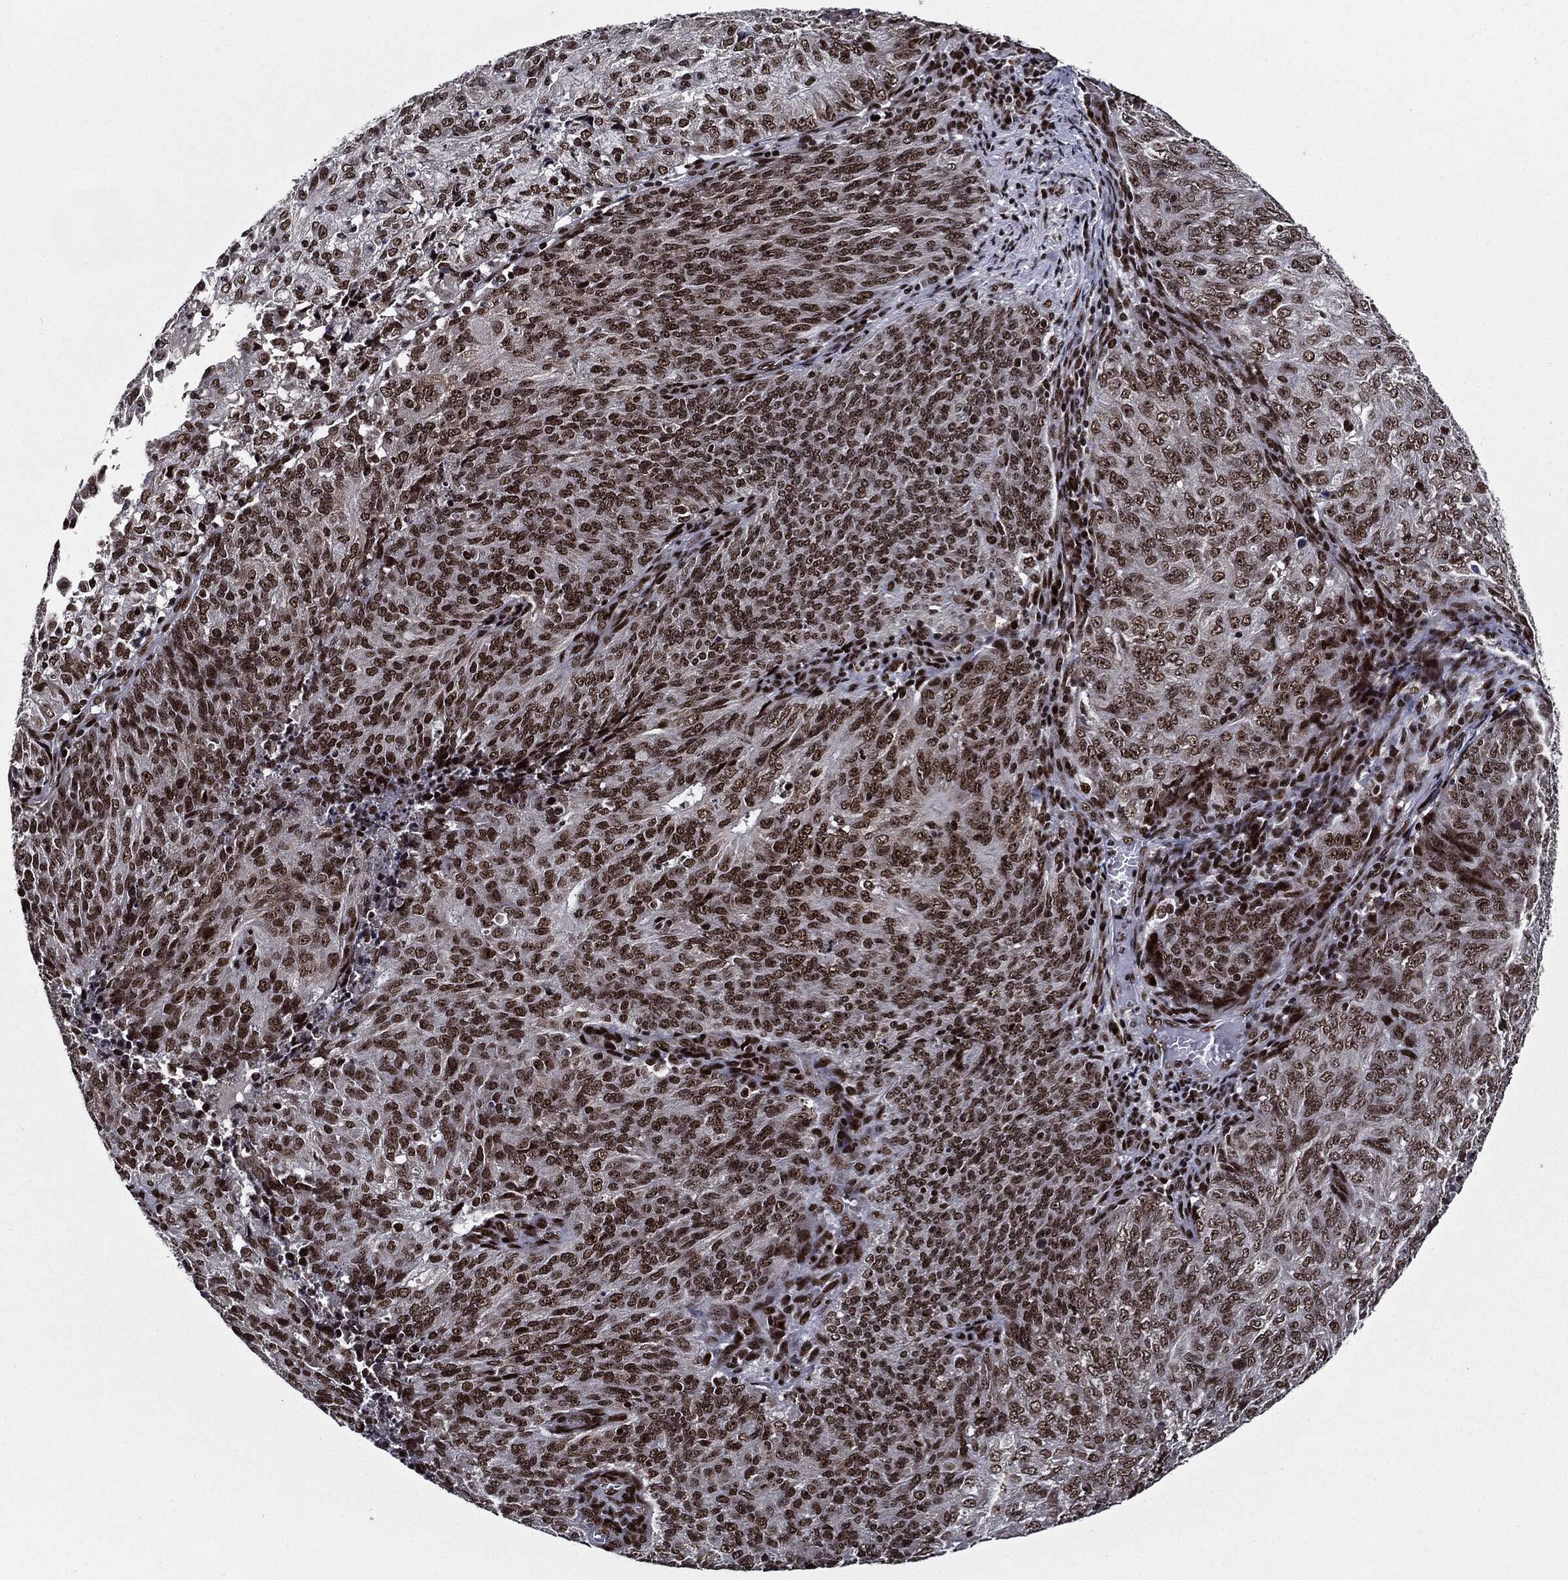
{"staining": {"intensity": "moderate", "quantity": ">75%", "location": "nuclear"}, "tissue": "endometrial cancer", "cell_type": "Tumor cells", "image_type": "cancer", "snomed": [{"axis": "morphology", "description": "Adenocarcinoma, NOS"}, {"axis": "topography", "description": "Endometrium"}], "caption": "Endometrial cancer stained with a brown dye exhibits moderate nuclear positive positivity in approximately >75% of tumor cells.", "gene": "ZFP91", "patient": {"sex": "female", "age": 82}}